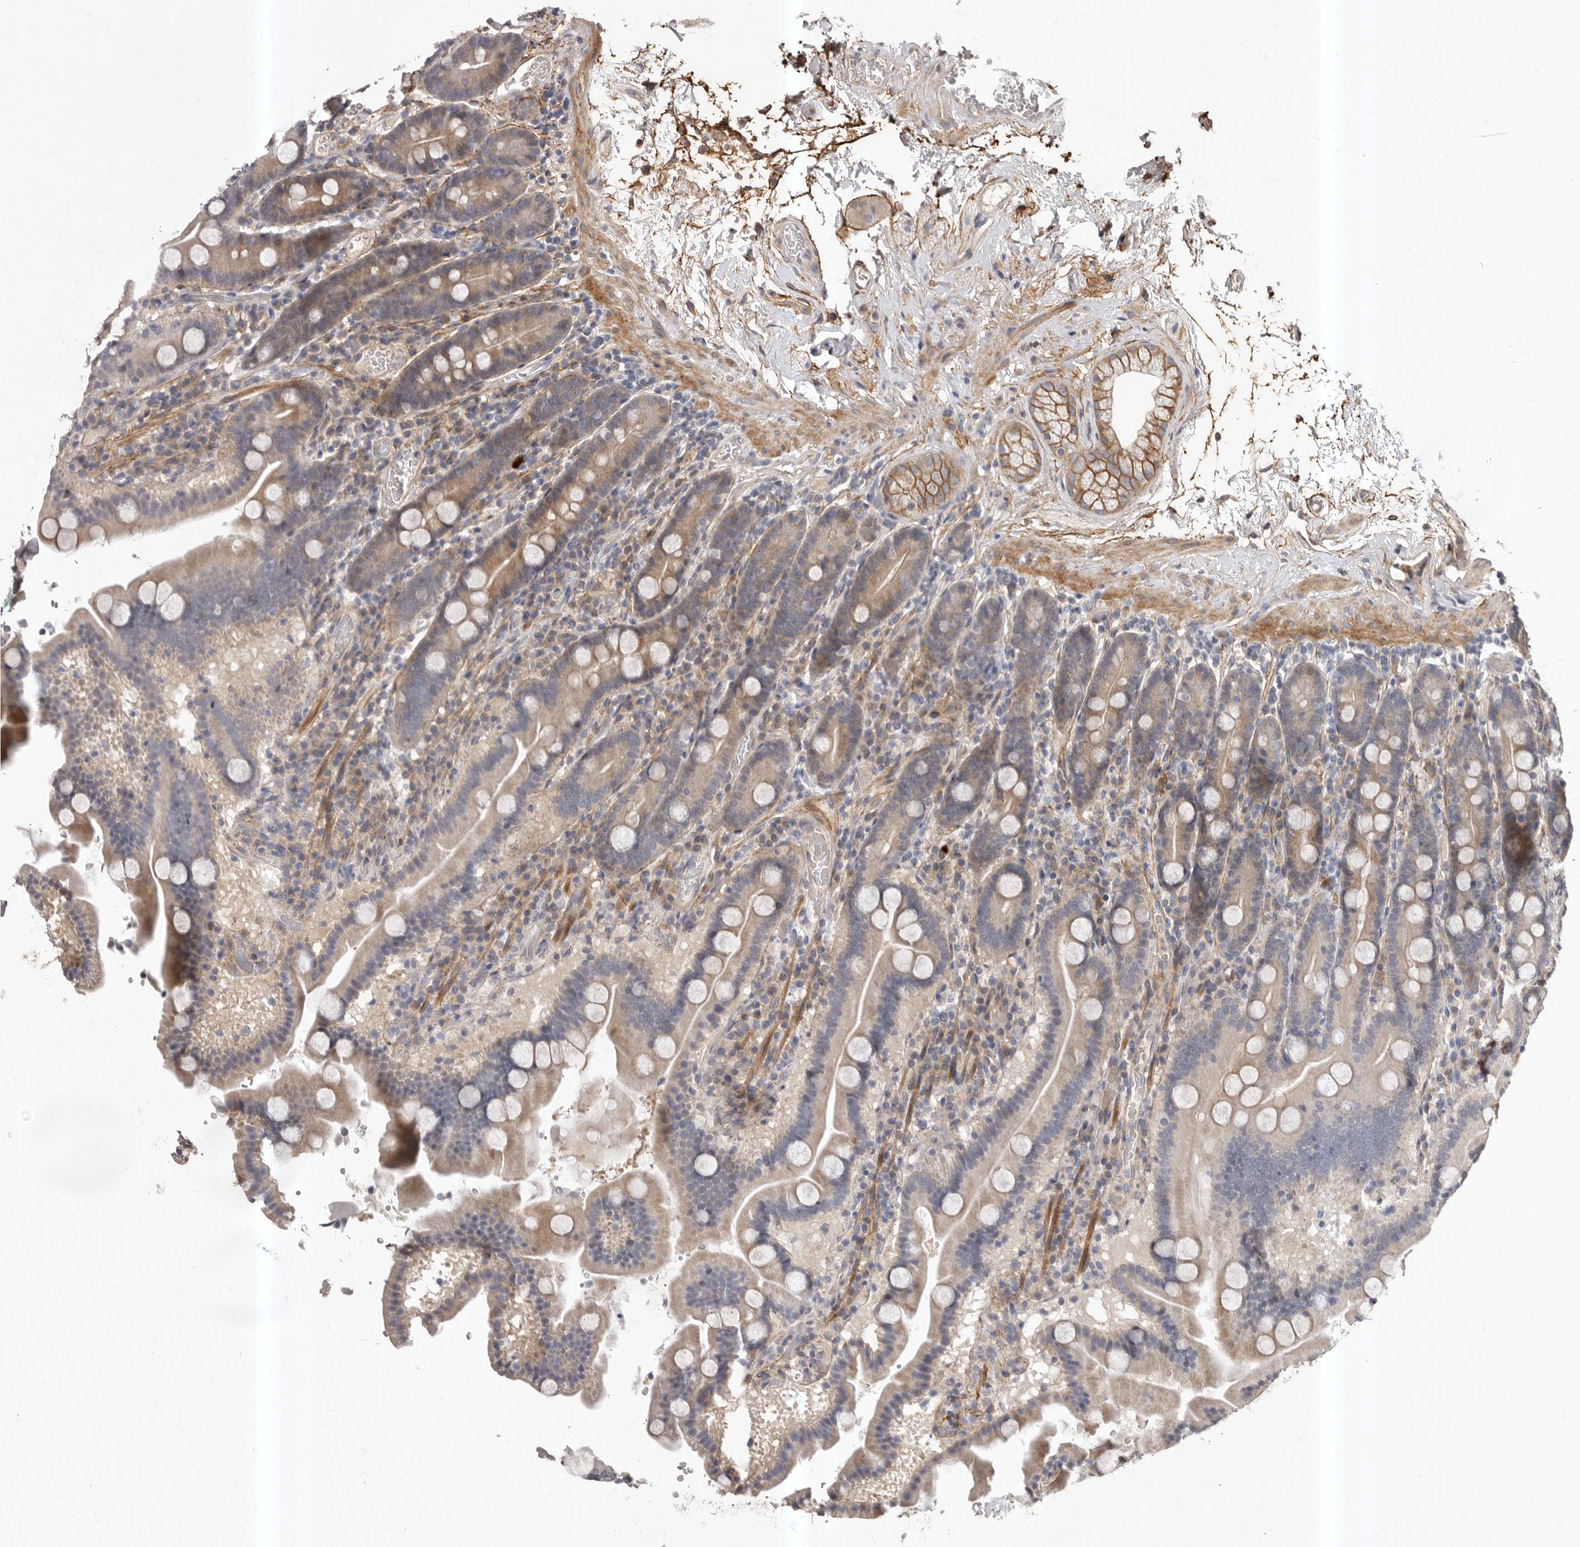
{"staining": {"intensity": "weak", "quantity": "<25%", "location": "cytoplasmic/membranous"}, "tissue": "duodenum", "cell_type": "Glandular cells", "image_type": "normal", "snomed": [{"axis": "morphology", "description": "Normal tissue, NOS"}, {"axis": "topography", "description": "Duodenum"}], "caption": "Photomicrograph shows no significant protein expression in glandular cells of benign duodenum. (DAB (3,3'-diaminobenzidine) immunohistochemistry, high magnification).", "gene": "HBS1L", "patient": {"sex": "male", "age": 55}}